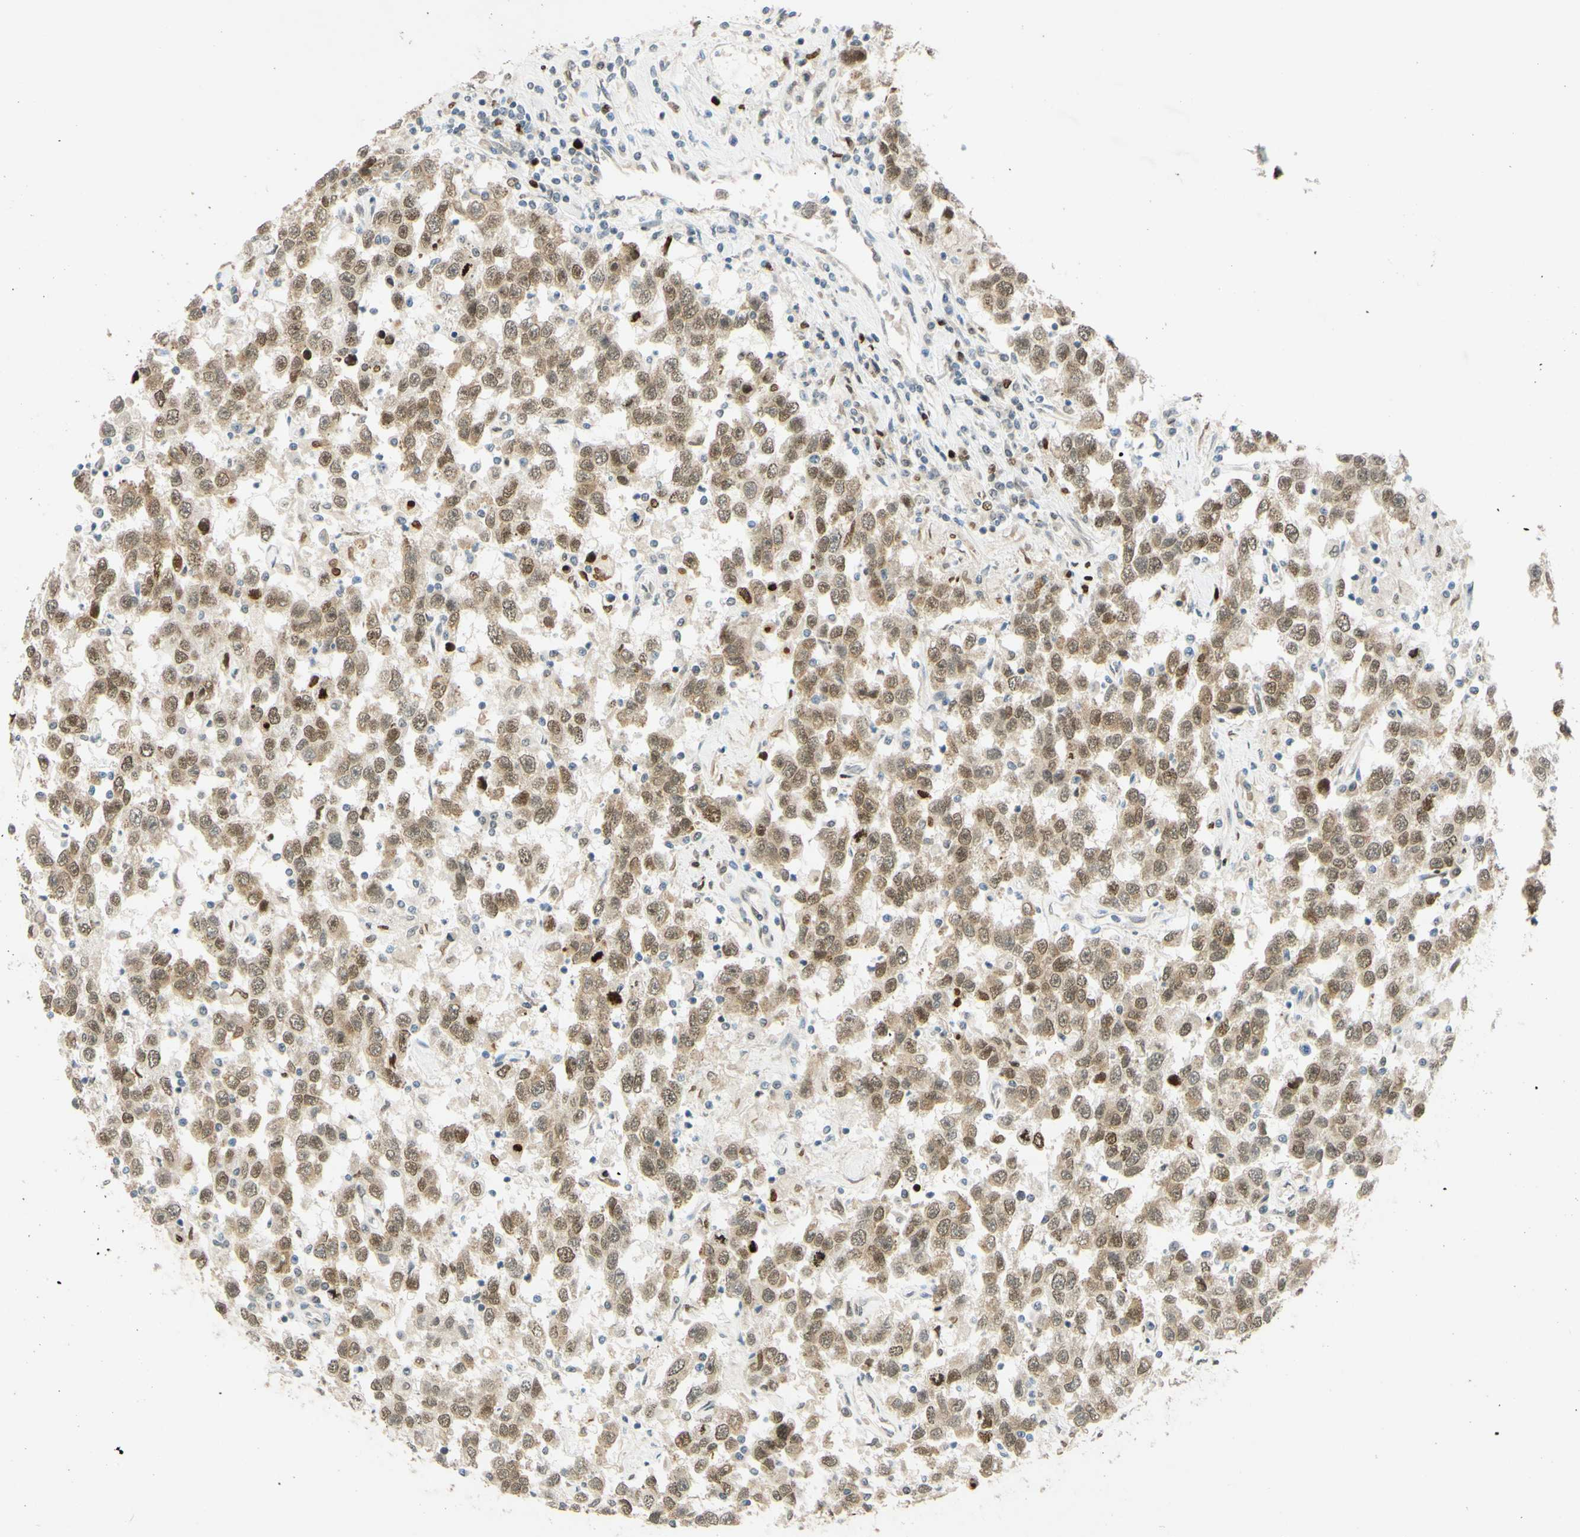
{"staining": {"intensity": "moderate", "quantity": ">75%", "location": "nuclear"}, "tissue": "testis cancer", "cell_type": "Tumor cells", "image_type": "cancer", "snomed": [{"axis": "morphology", "description": "Seminoma, NOS"}, {"axis": "topography", "description": "Testis"}], "caption": "An IHC micrograph of tumor tissue is shown. Protein staining in brown labels moderate nuclear positivity in testis cancer (seminoma) within tumor cells. (Stains: DAB in brown, nuclei in blue, Microscopy: brightfield microscopy at high magnification).", "gene": "POLB", "patient": {"sex": "male", "age": 41}}